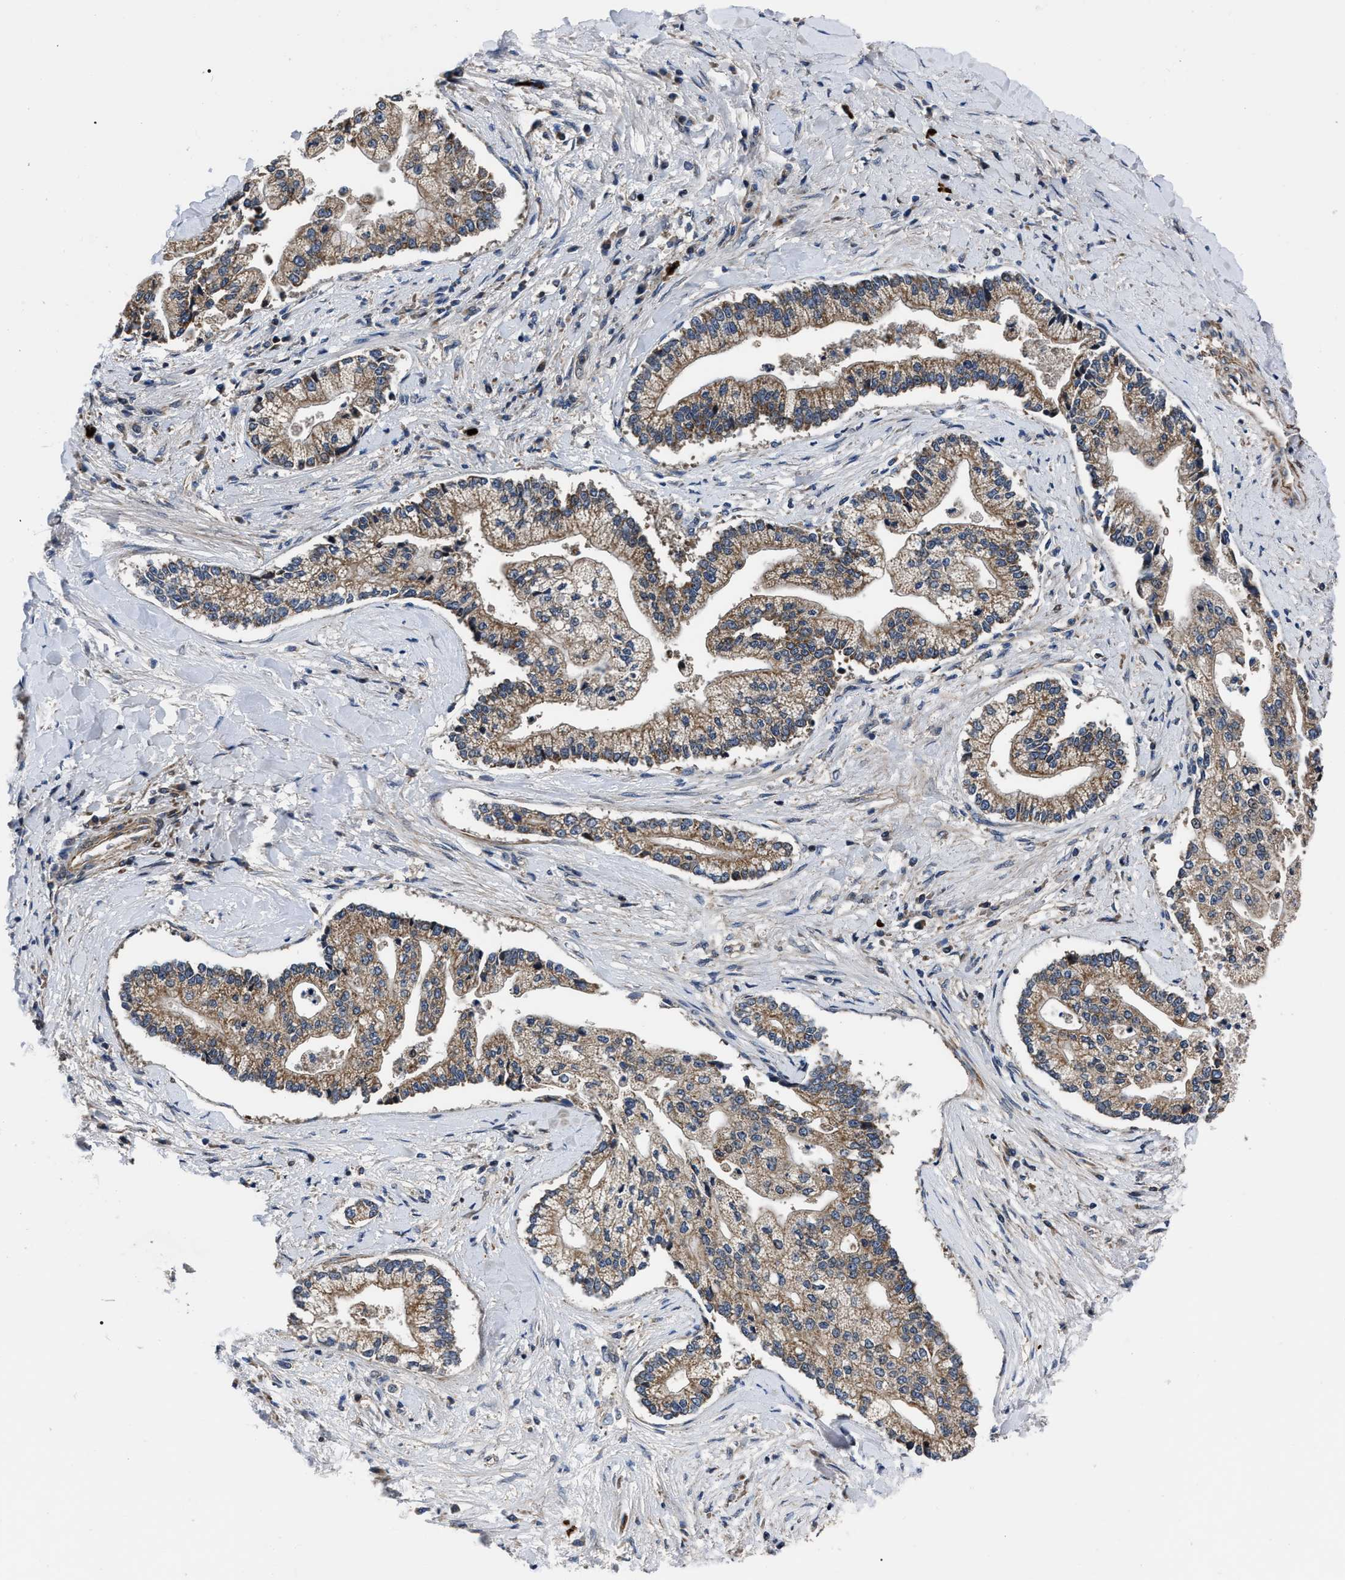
{"staining": {"intensity": "moderate", "quantity": ">75%", "location": "cytoplasmic/membranous"}, "tissue": "liver cancer", "cell_type": "Tumor cells", "image_type": "cancer", "snomed": [{"axis": "morphology", "description": "Cholangiocarcinoma"}, {"axis": "topography", "description": "Liver"}], "caption": "Liver cholangiocarcinoma tissue reveals moderate cytoplasmic/membranous positivity in about >75% of tumor cells, visualized by immunohistochemistry.", "gene": "PPWD1", "patient": {"sex": "male", "age": 50}}